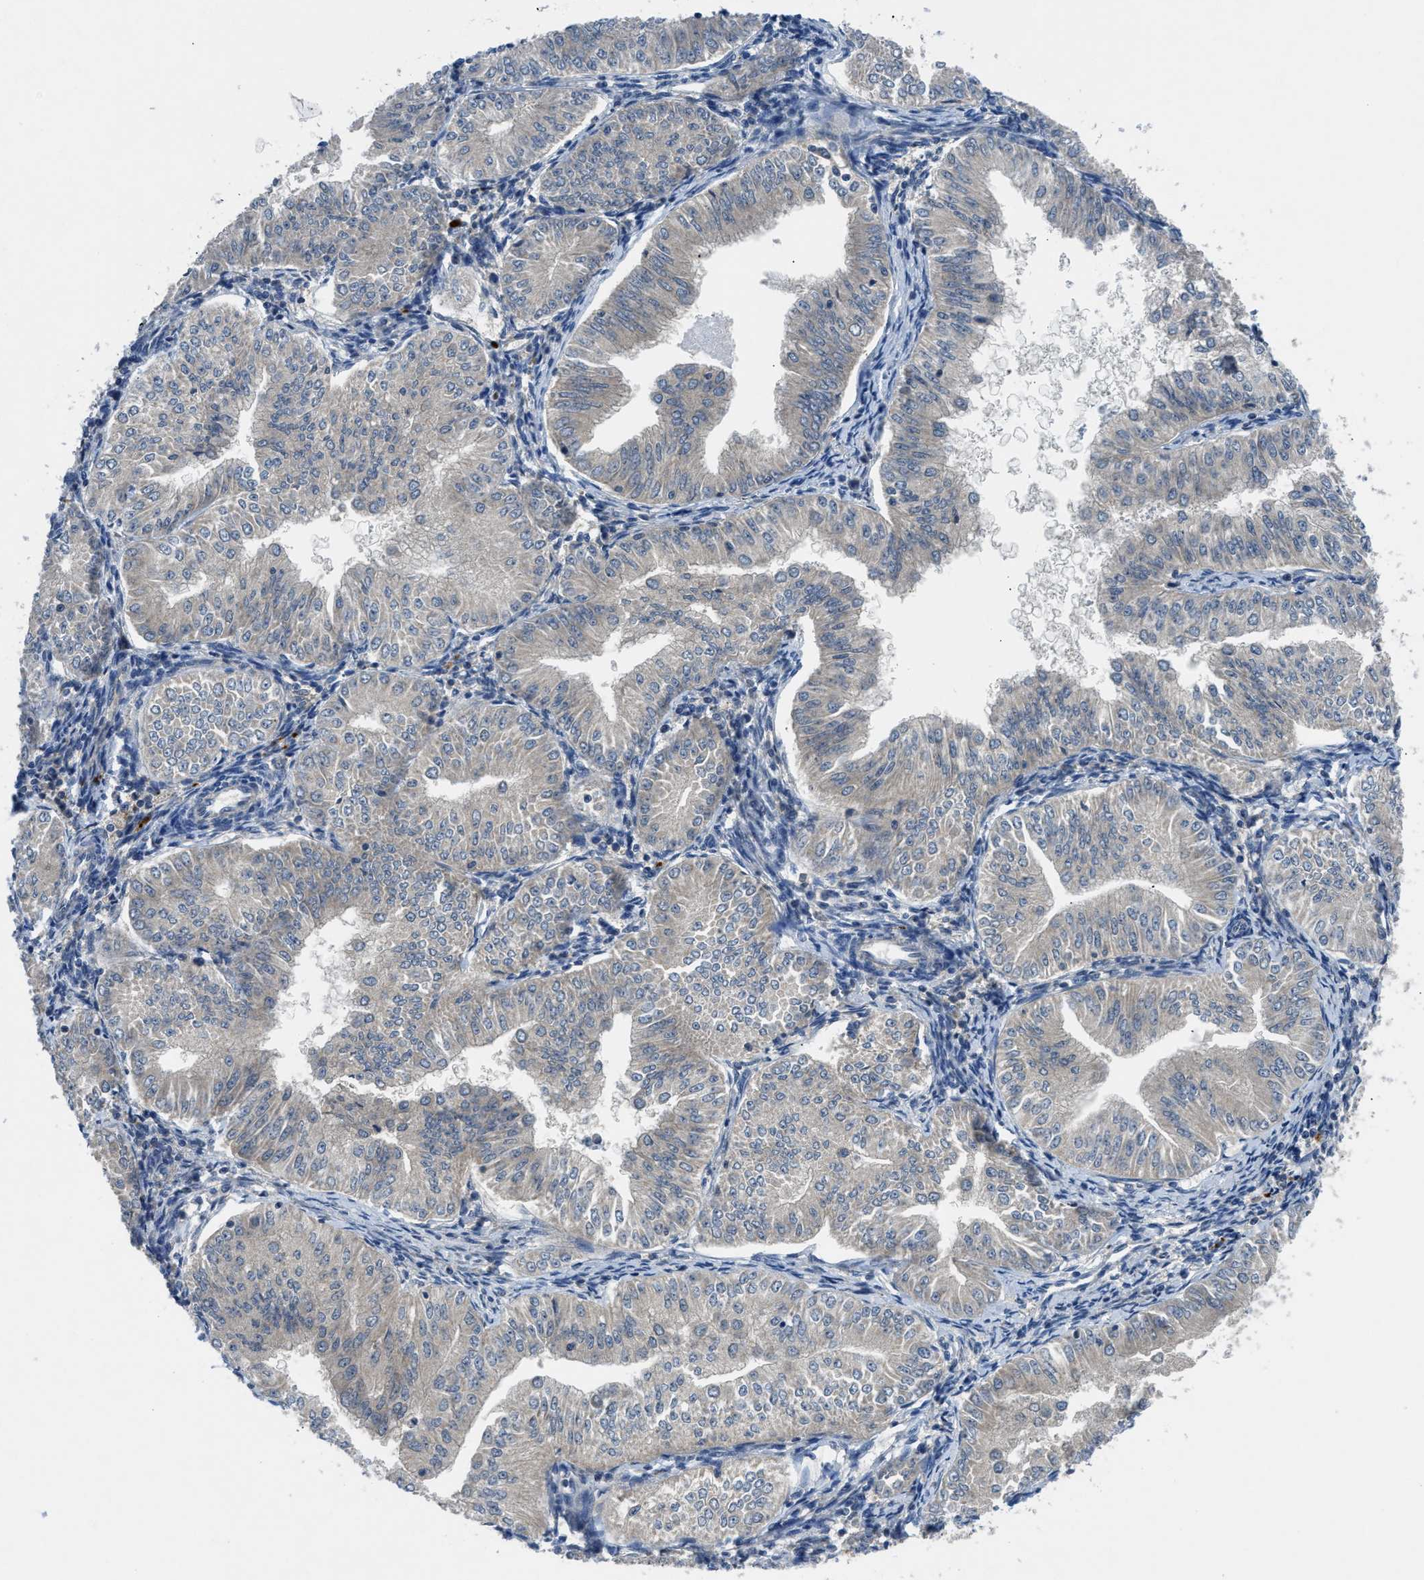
{"staining": {"intensity": "weak", "quantity": ">75%", "location": "cytoplasmic/membranous"}, "tissue": "endometrial cancer", "cell_type": "Tumor cells", "image_type": "cancer", "snomed": [{"axis": "morphology", "description": "Normal tissue, NOS"}, {"axis": "morphology", "description": "Adenocarcinoma, NOS"}, {"axis": "topography", "description": "Endometrium"}], "caption": "An image showing weak cytoplasmic/membranous staining in approximately >75% of tumor cells in endometrial cancer, as visualized by brown immunohistochemical staining.", "gene": "PDE7A", "patient": {"sex": "female", "age": 53}}